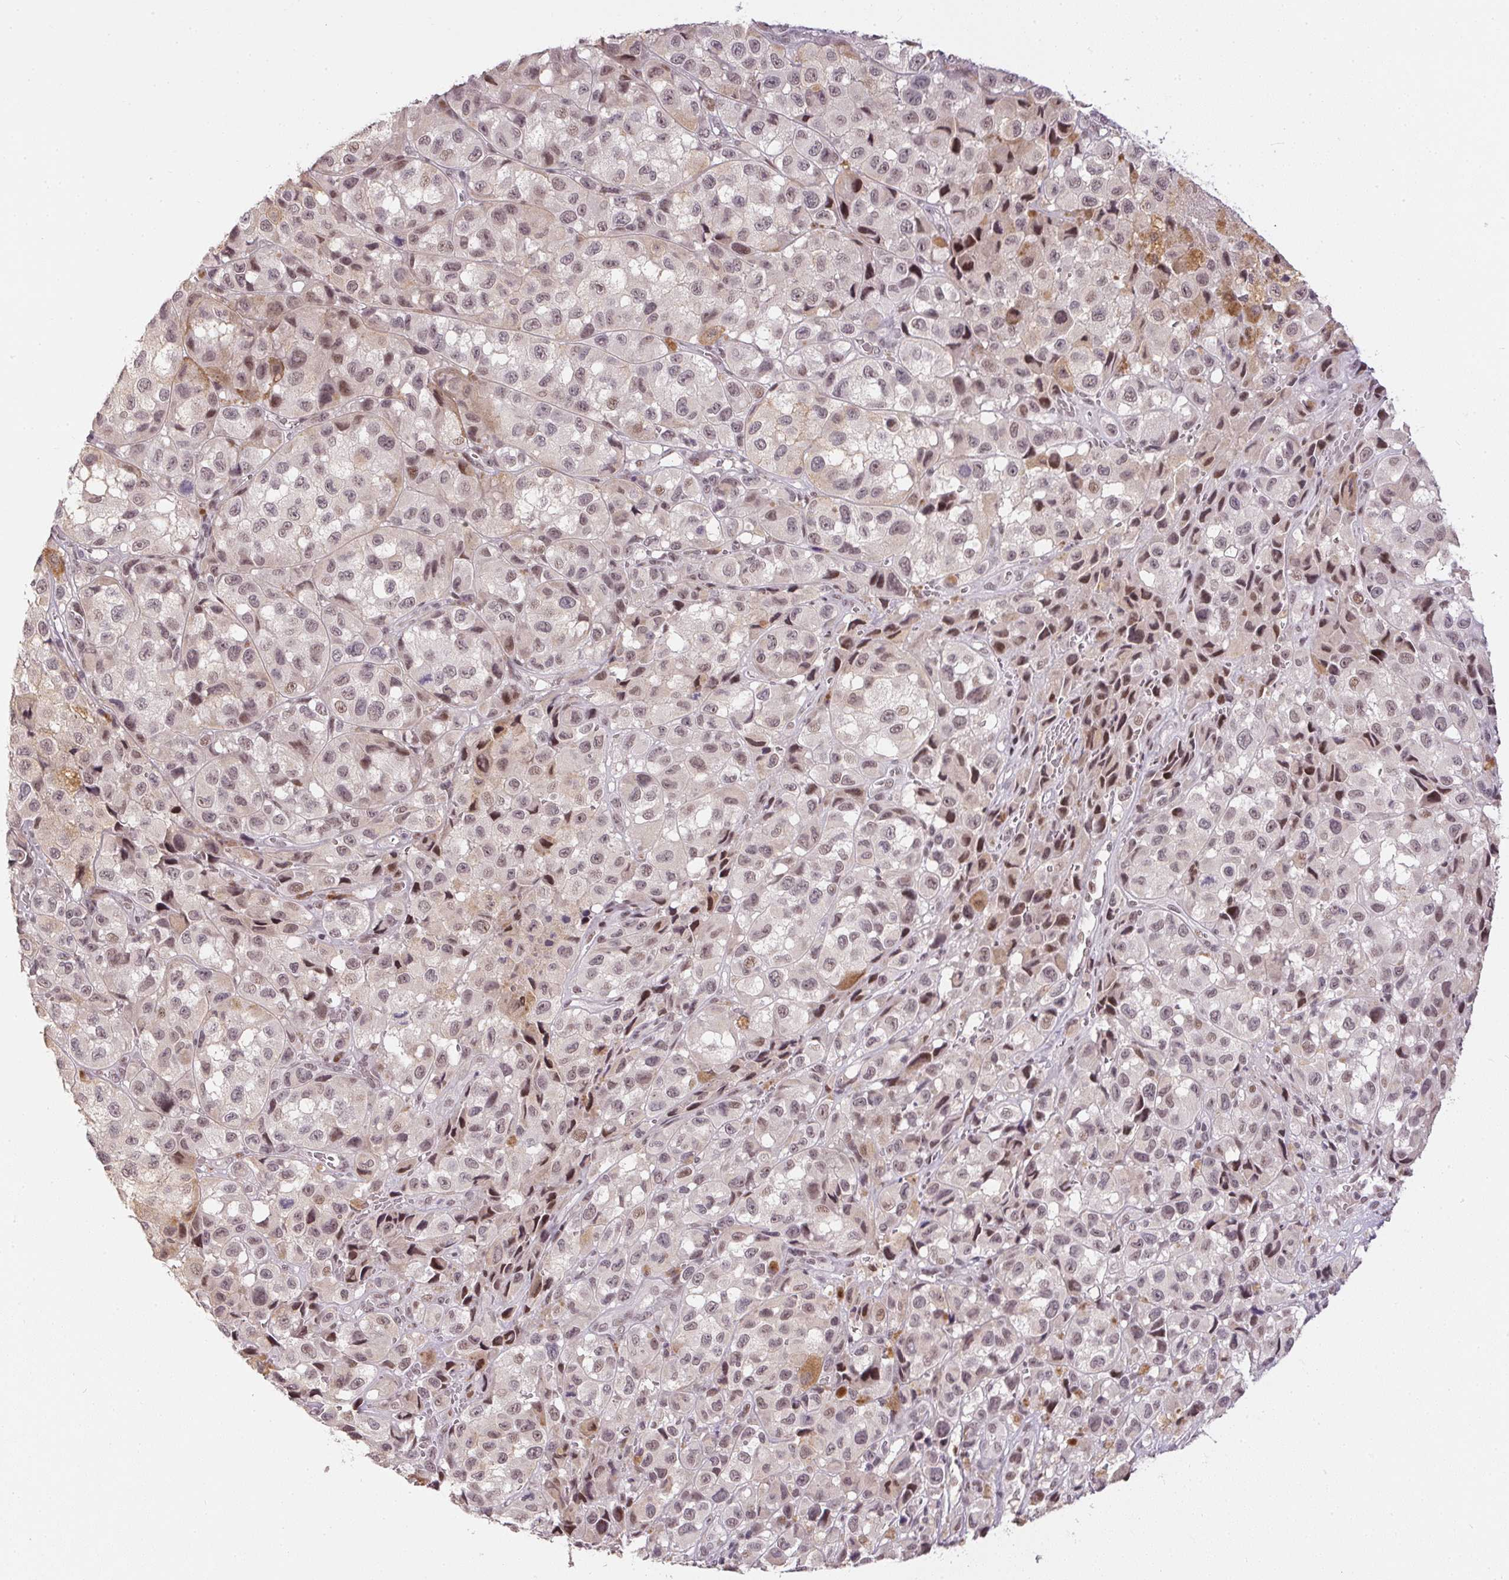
{"staining": {"intensity": "weak", "quantity": "<25%", "location": "nuclear"}, "tissue": "melanoma", "cell_type": "Tumor cells", "image_type": "cancer", "snomed": [{"axis": "morphology", "description": "Malignant melanoma, NOS"}, {"axis": "topography", "description": "Skin"}], "caption": "Micrograph shows no significant protein positivity in tumor cells of malignant melanoma. (DAB (3,3'-diaminobenzidine) IHC with hematoxylin counter stain).", "gene": "KDM4D", "patient": {"sex": "male", "age": 93}}